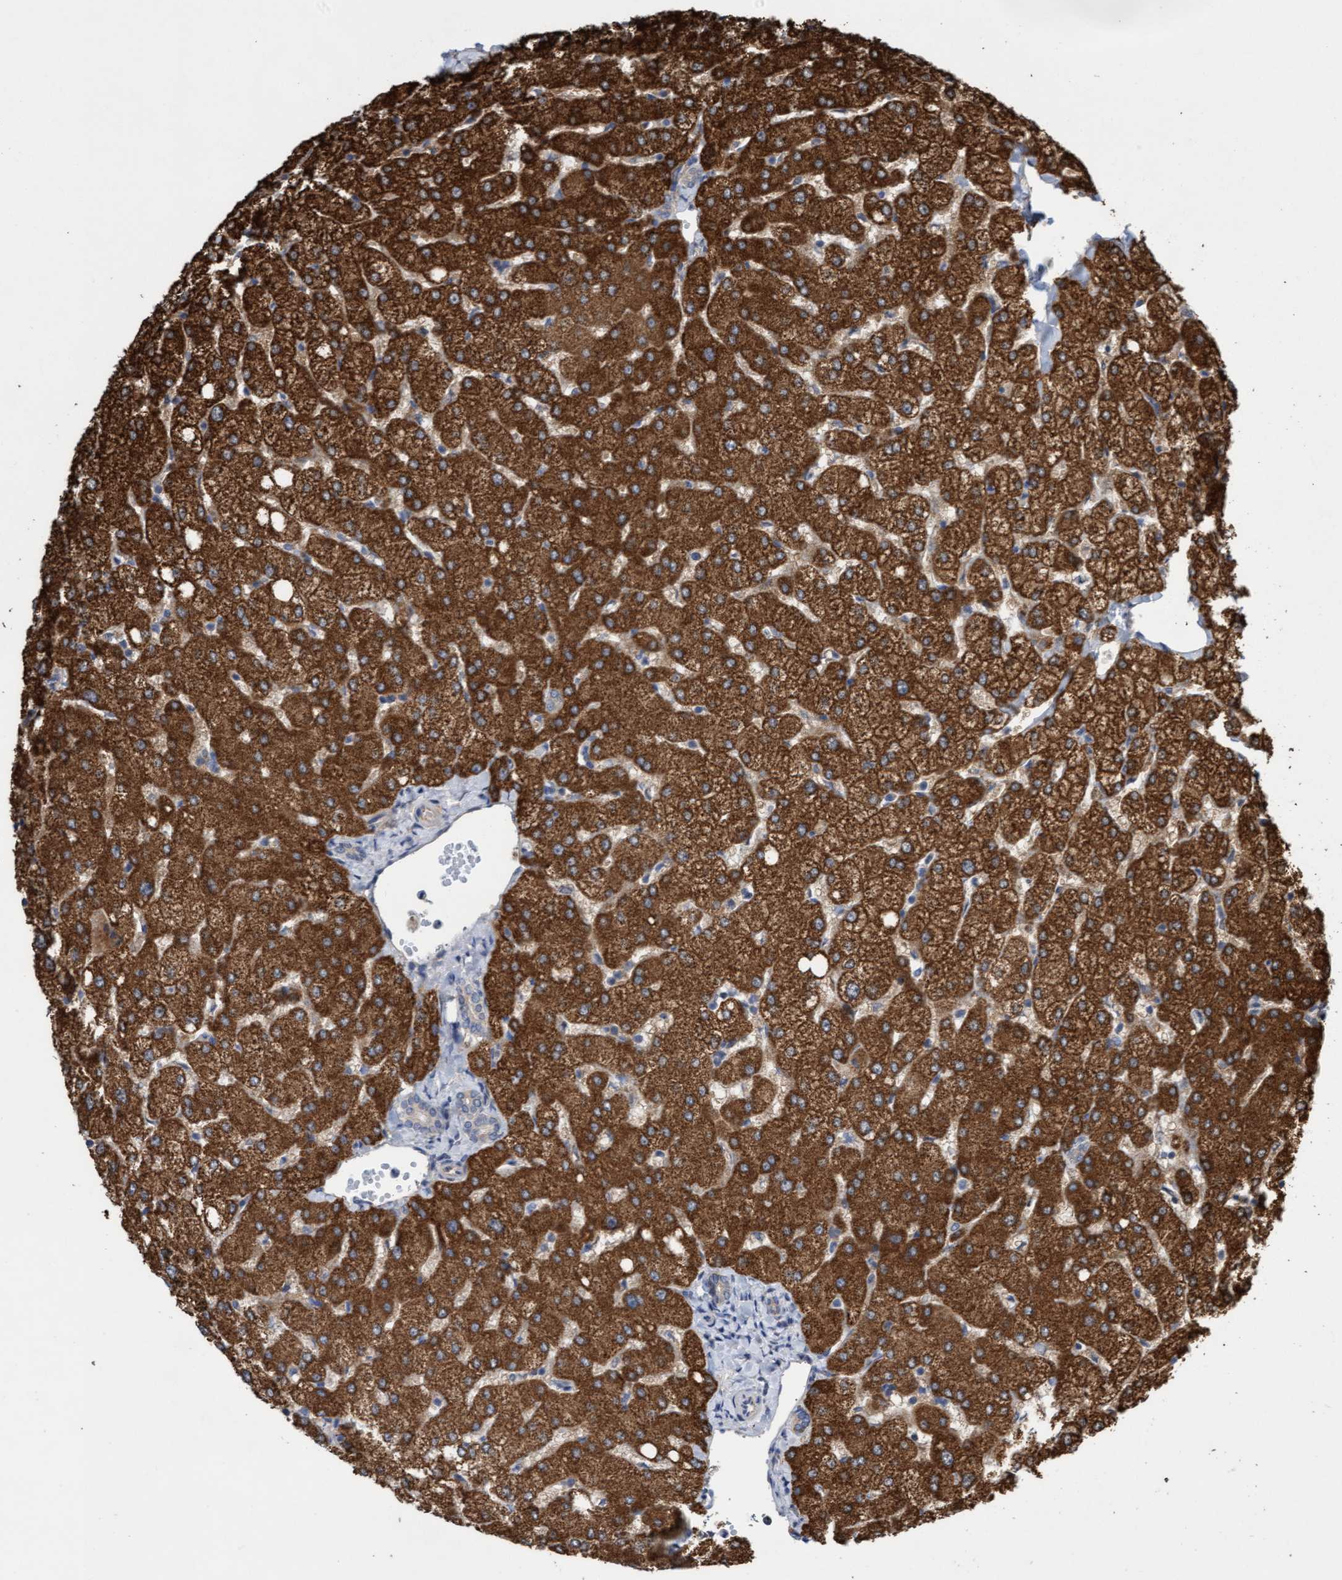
{"staining": {"intensity": "weak", "quantity": "<25%", "location": "cytoplasmic/membranous"}, "tissue": "liver", "cell_type": "Cholangiocytes", "image_type": "normal", "snomed": [{"axis": "morphology", "description": "Normal tissue, NOS"}, {"axis": "topography", "description": "Liver"}], "caption": "Immunohistochemistry (IHC) of benign liver displays no expression in cholangiocytes.", "gene": "ITFG1", "patient": {"sex": "female", "age": 54}}